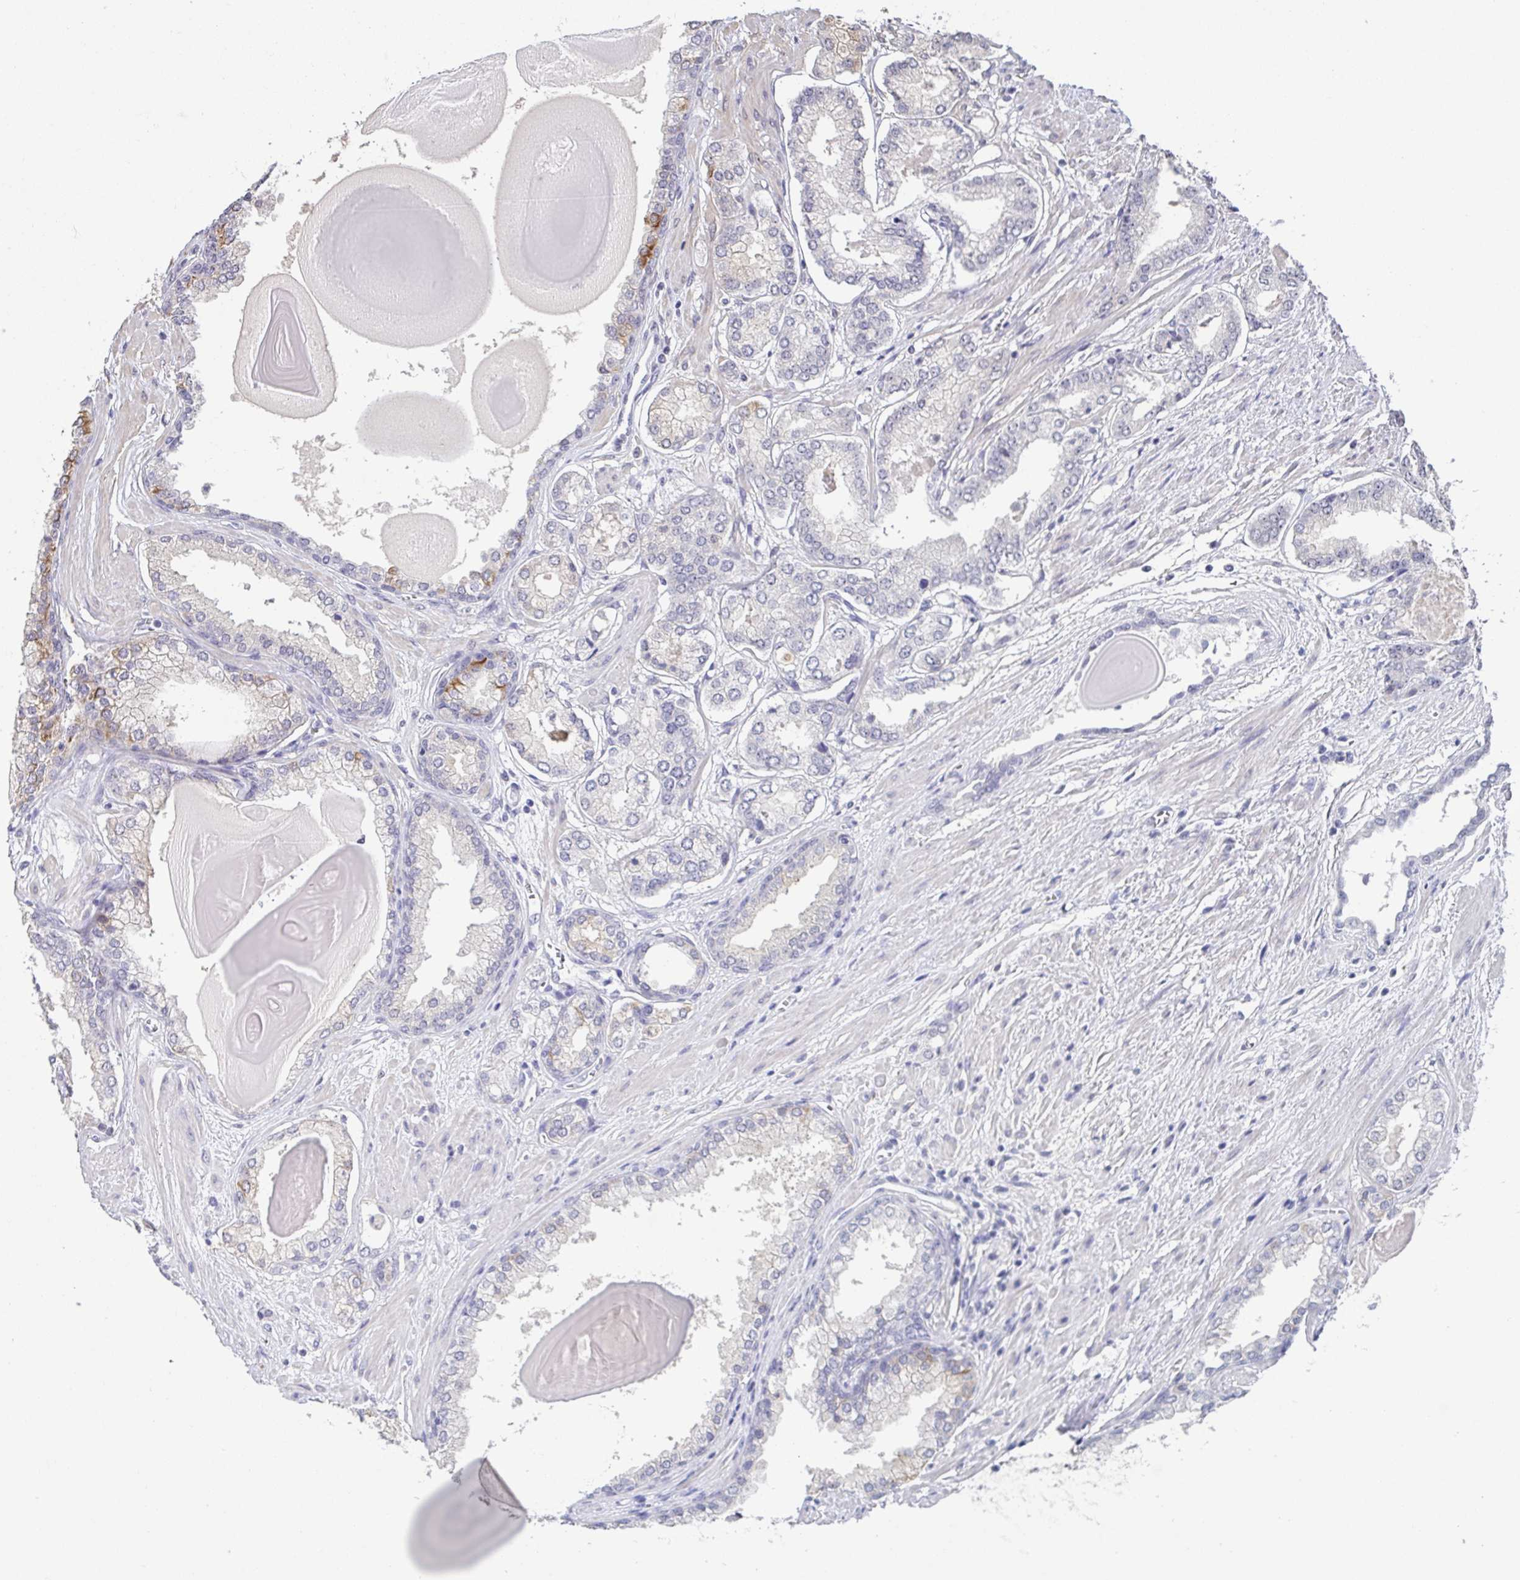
{"staining": {"intensity": "negative", "quantity": "none", "location": "none"}, "tissue": "prostate cancer", "cell_type": "Tumor cells", "image_type": "cancer", "snomed": [{"axis": "morphology", "description": "Adenocarcinoma, Low grade"}, {"axis": "topography", "description": "Prostate"}], "caption": "This is a micrograph of immunohistochemistry staining of prostate cancer (adenocarcinoma (low-grade)), which shows no staining in tumor cells.", "gene": "NEFH", "patient": {"sex": "male", "age": 64}}